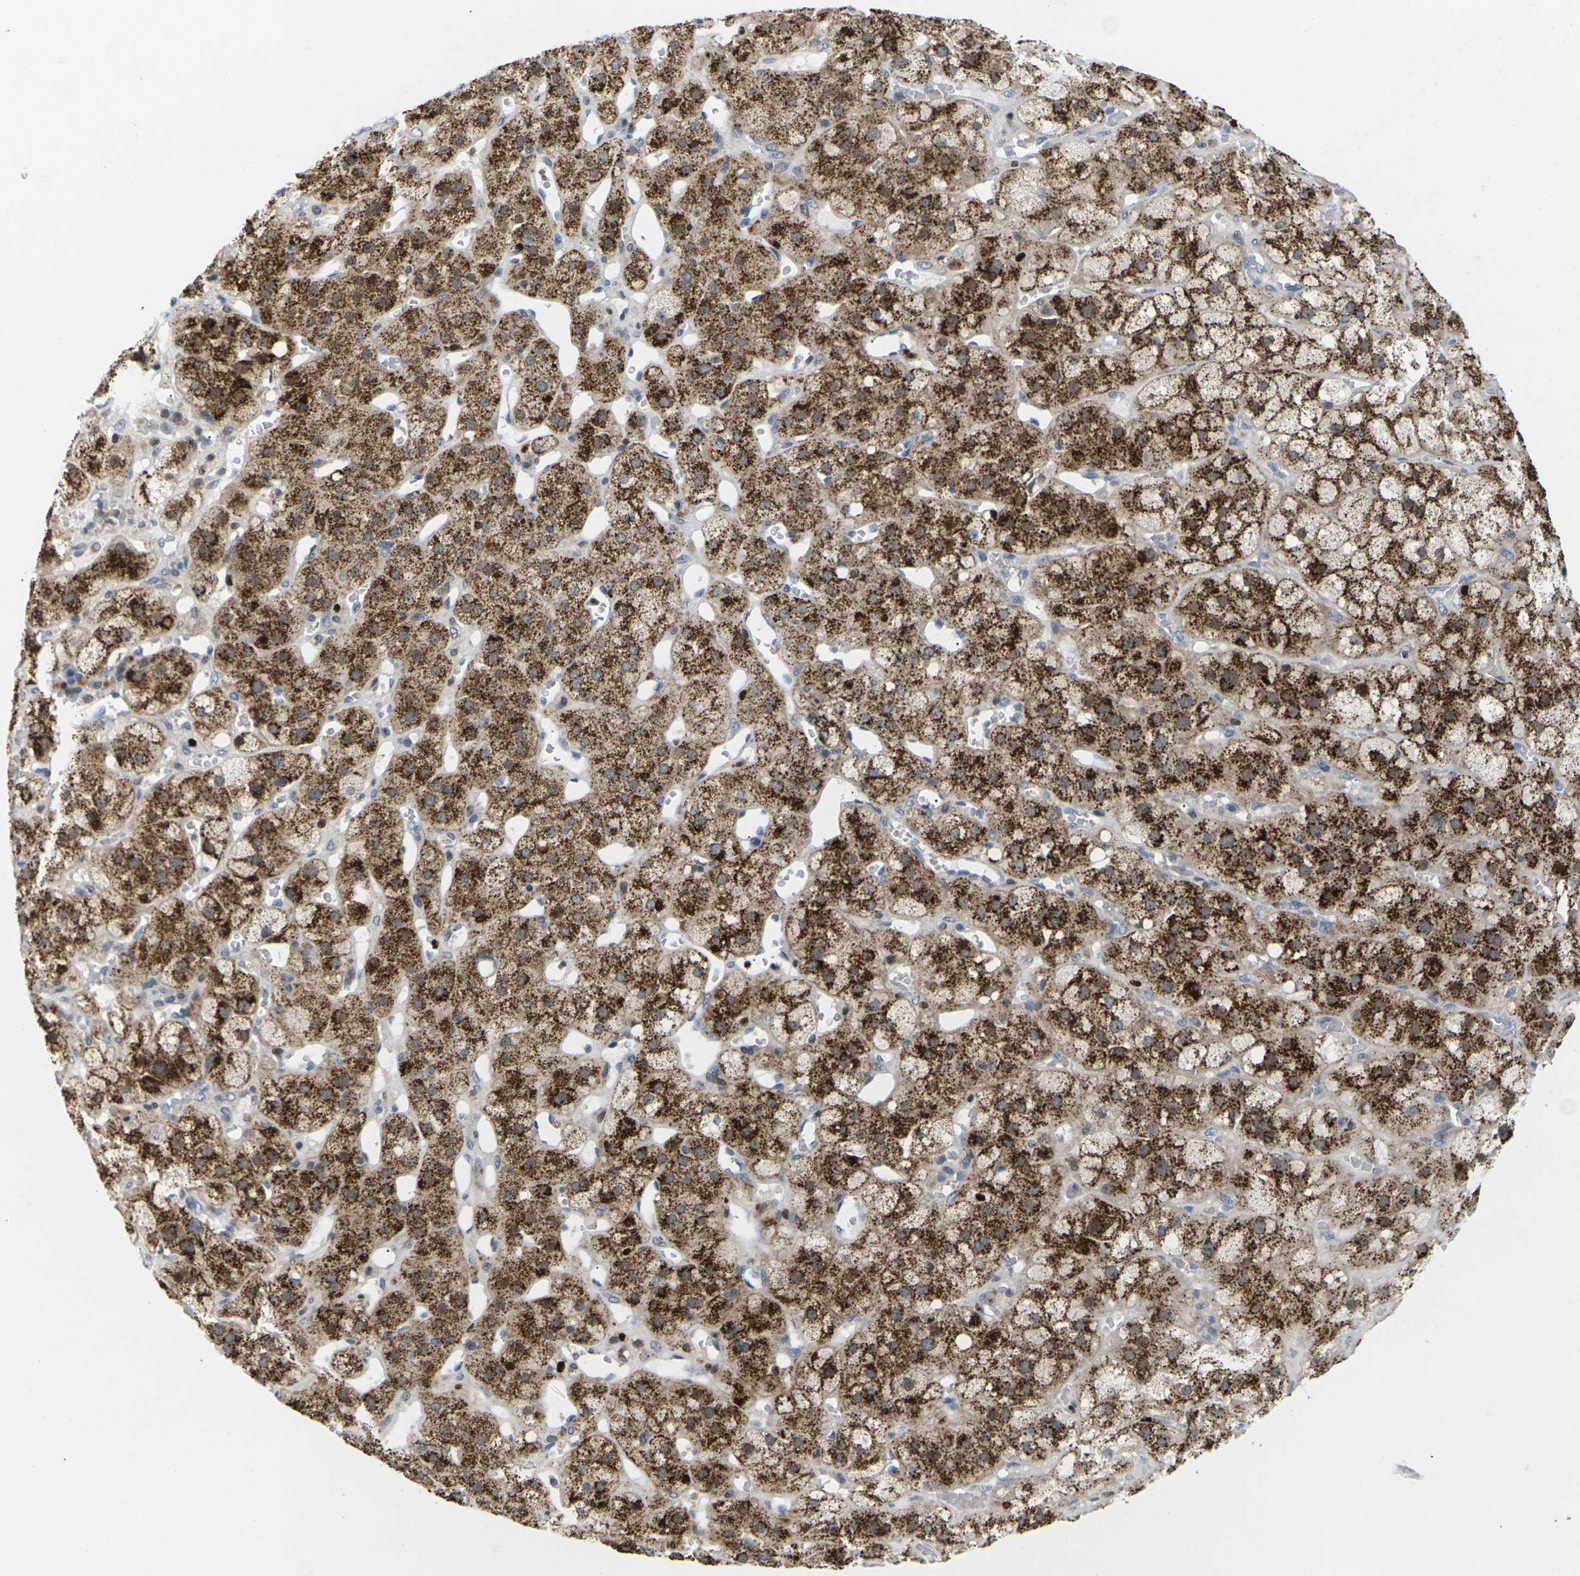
{"staining": {"intensity": "strong", "quantity": ">75%", "location": "cytoplasmic/membranous,nuclear"}, "tissue": "adrenal gland", "cell_type": "Glandular cells", "image_type": "normal", "snomed": [{"axis": "morphology", "description": "Normal tissue, NOS"}, {"axis": "topography", "description": "Adrenal gland"}], "caption": "Immunohistochemistry (IHC) of unremarkable human adrenal gland reveals high levels of strong cytoplasmic/membranous,nuclear staining in about >75% of glandular cells. The staining is performed using DAB brown chromogen to label protein expression. The nuclei are counter-stained blue using hematoxylin.", "gene": "RPS6KA3", "patient": {"sex": "female", "age": 47}}